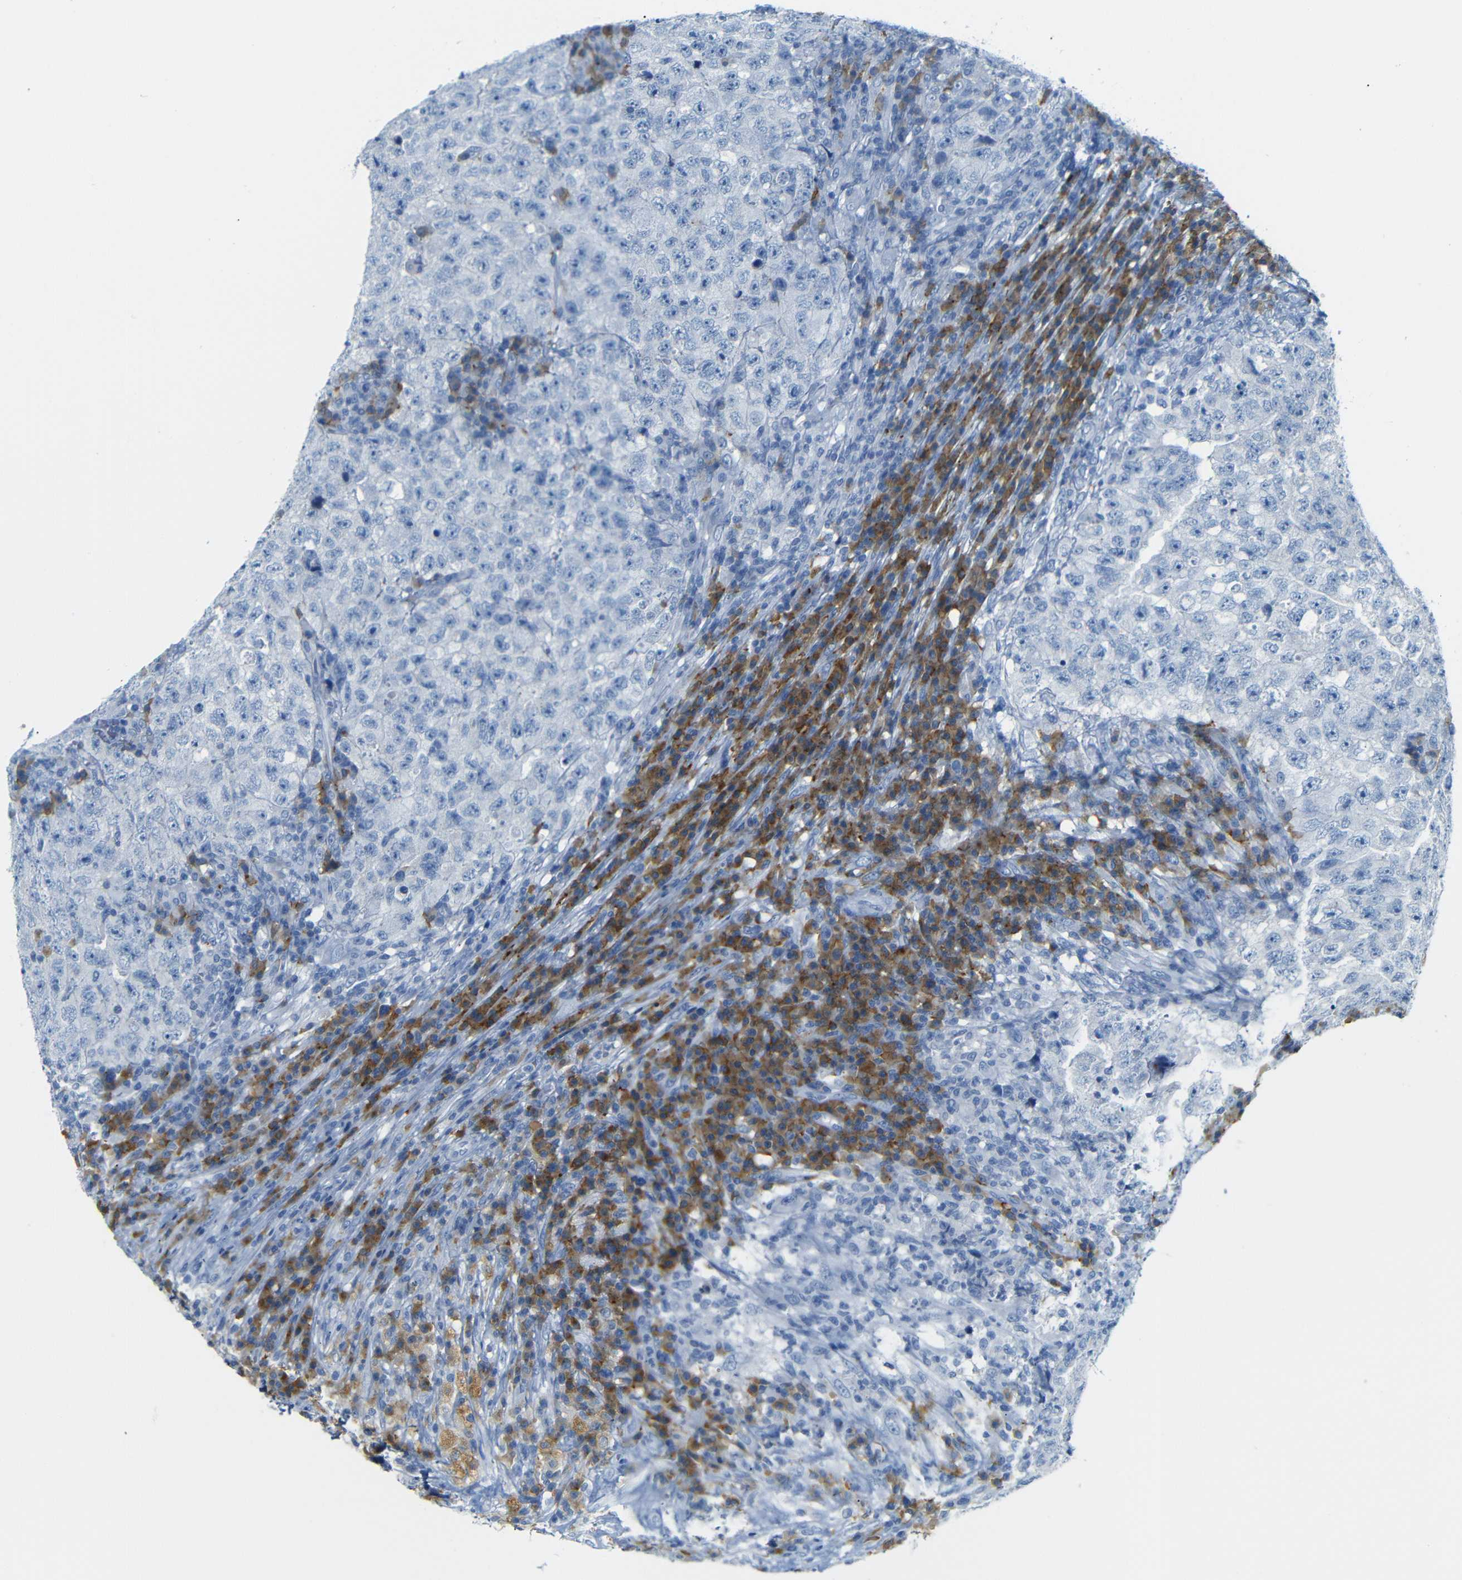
{"staining": {"intensity": "negative", "quantity": "none", "location": "none"}, "tissue": "testis cancer", "cell_type": "Tumor cells", "image_type": "cancer", "snomed": [{"axis": "morphology", "description": "Necrosis, NOS"}, {"axis": "morphology", "description": "Carcinoma, Embryonal, NOS"}, {"axis": "topography", "description": "Testis"}], "caption": "A micrograph of testis cancer (embryonal carcinoma) stained for a protein shows no brown staining in tumor cells. Brightfield microscopy of immunohistochemistry stained with DAB (3,3'-diaminobenzidine) (brown) and hematoxylin (blue), captured at high magnification.", "gene": "FCRL1", "patient": {"sex": "male", "age": 19}}